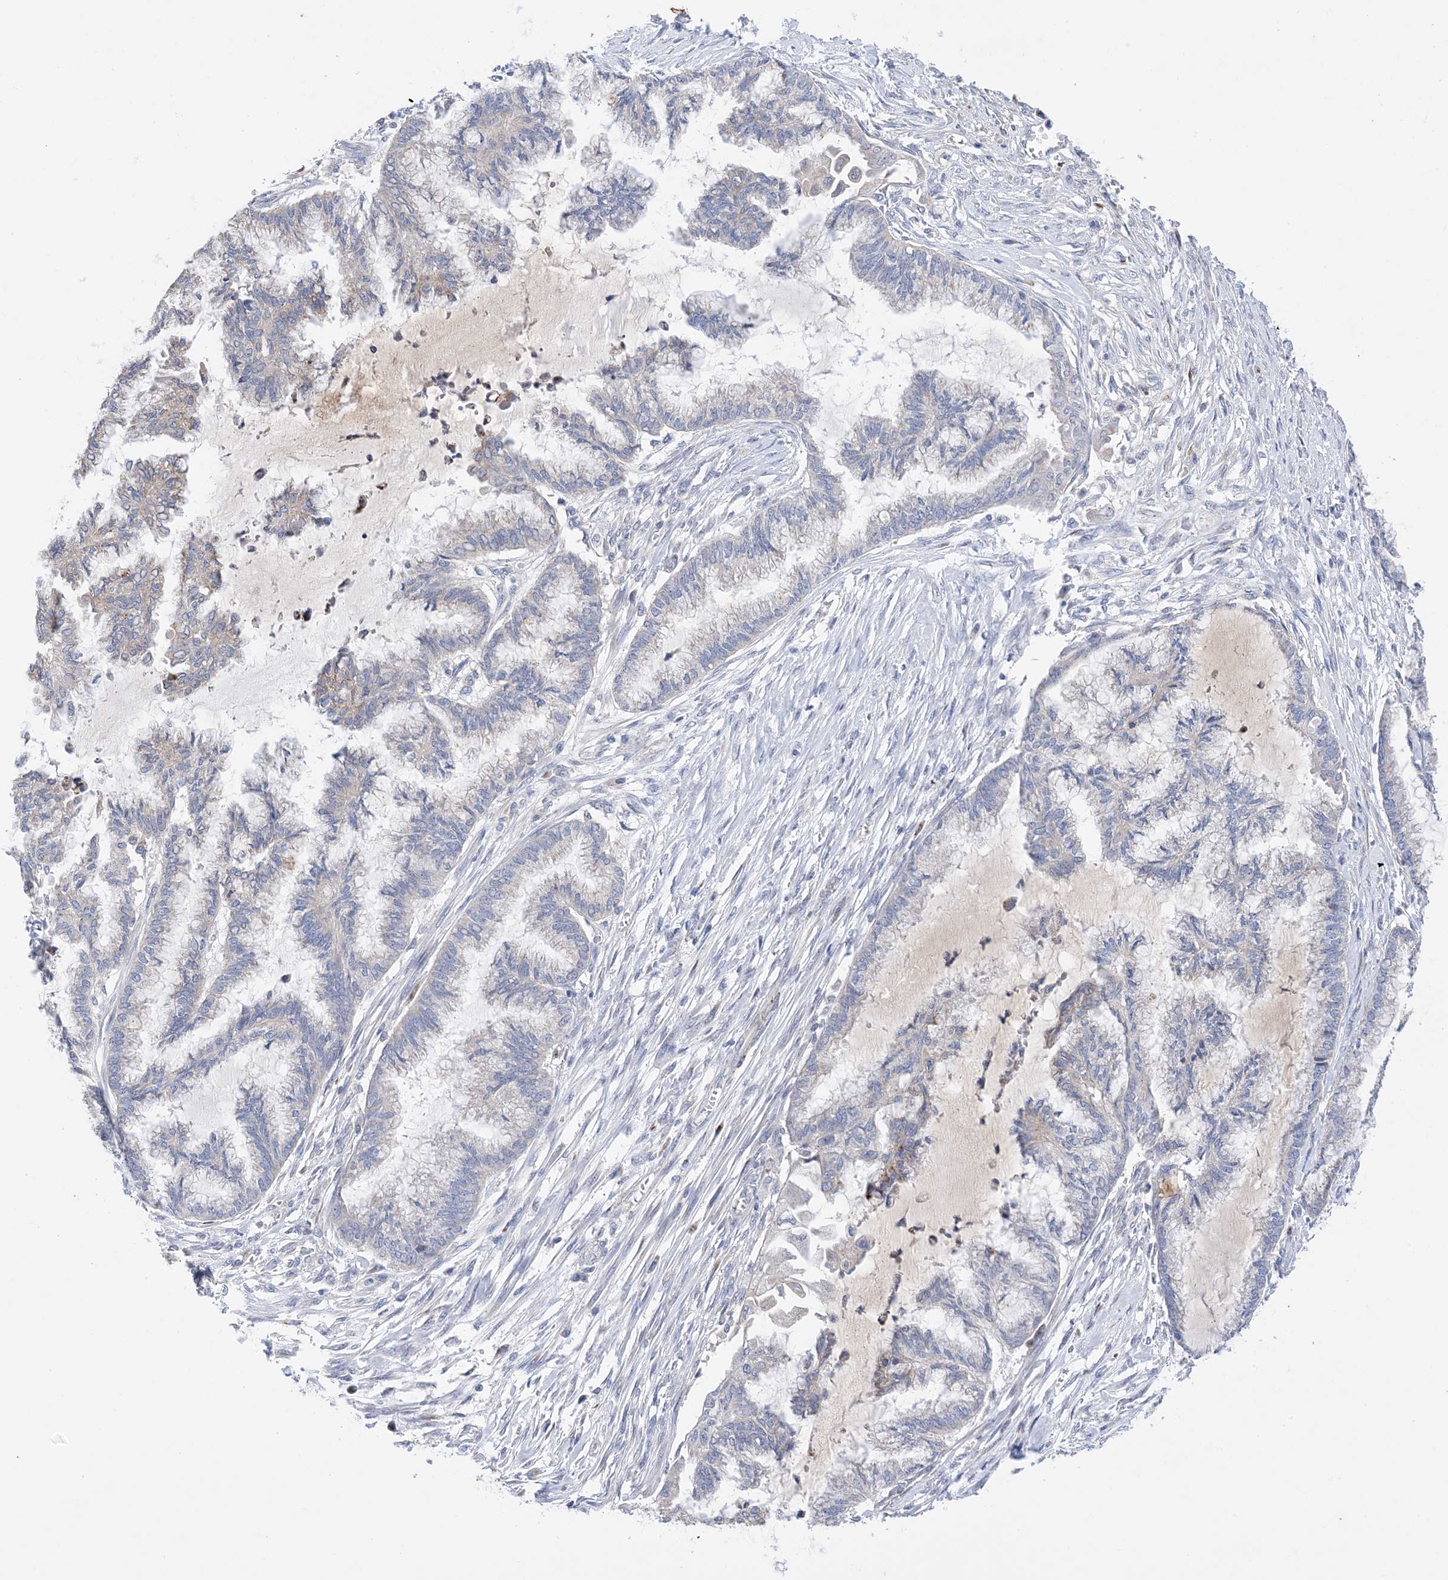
{"staining": {"intensity": "negative", "quantity": "none", "location": "none"}, "tissue": "endometrial cancer", "cell_type": "Tumor cells", "image_type": "cancer", "snomed": [{"axis": "morphology", "description": "Adenocarcinoma, NOS"}, {"axis": "topography", "description": "Endometrium"}], "caption": "Tumor cells show no significant staining in endometrial cancer. (IHC, brightfield microscopy, high magnification).", "gene": "PLK4", "patient": {"sex": "female", "age": 86}}